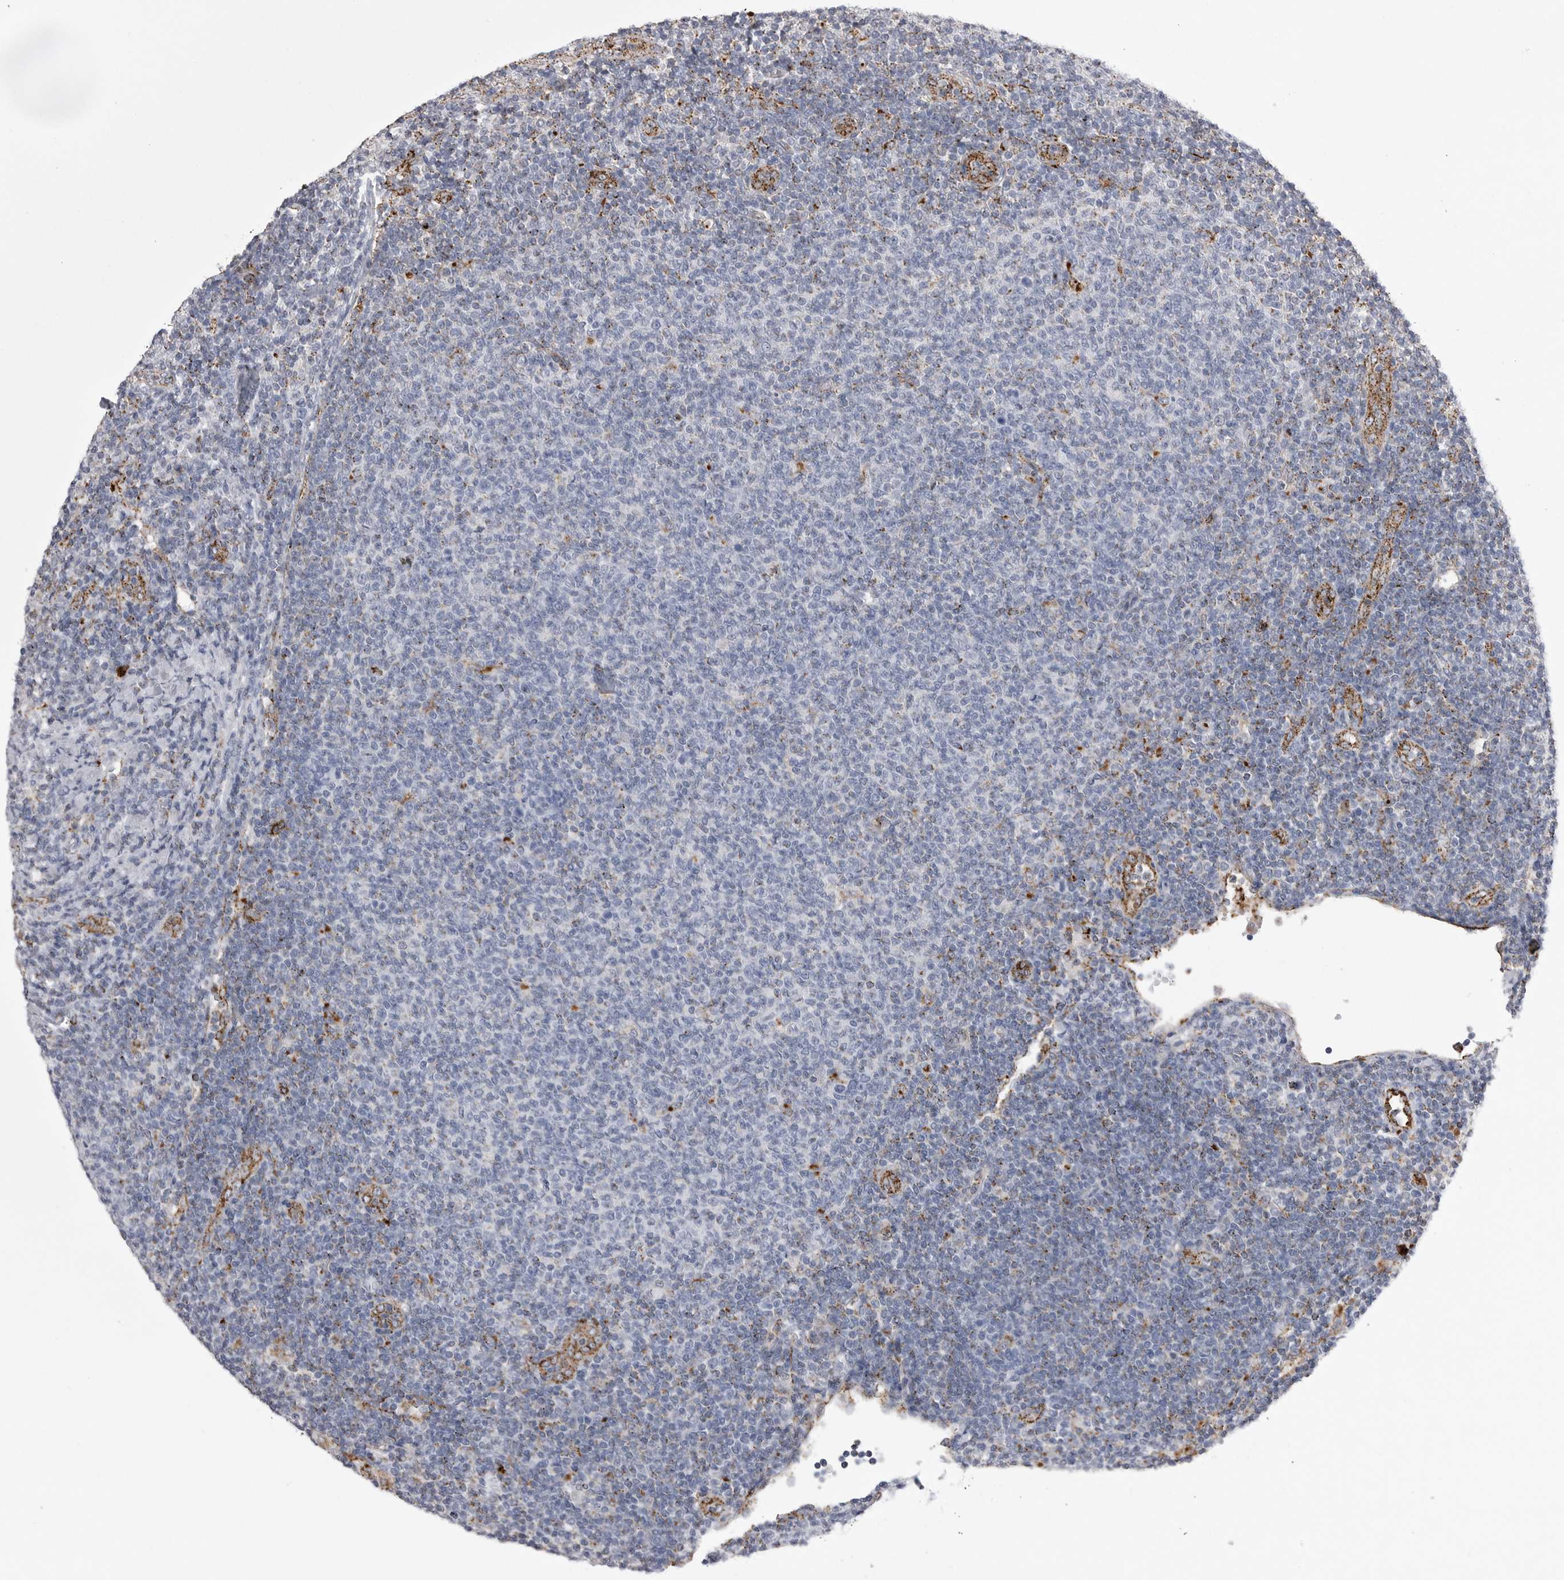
{"staining": {"intensity": "negative", "quantity": "none", "location": "none"}, "tissue": "lymphoma", "cell_type": "Tumor cells", "image_type": "cancer", "snomed": [{"axis": "morphology", "description": "Malignant lymphoma, non-Hodgkin's type, Low grade"}, {"axis": "topography", "description": "Lymph node"}], "caption": "The photomicrograph displays no significant expression in tumor cells of malignant lymphoma, non-Hodgkin's type (low-grade).", "gene": "PSPN", "patient": {"sex": "male", "age": 66}}